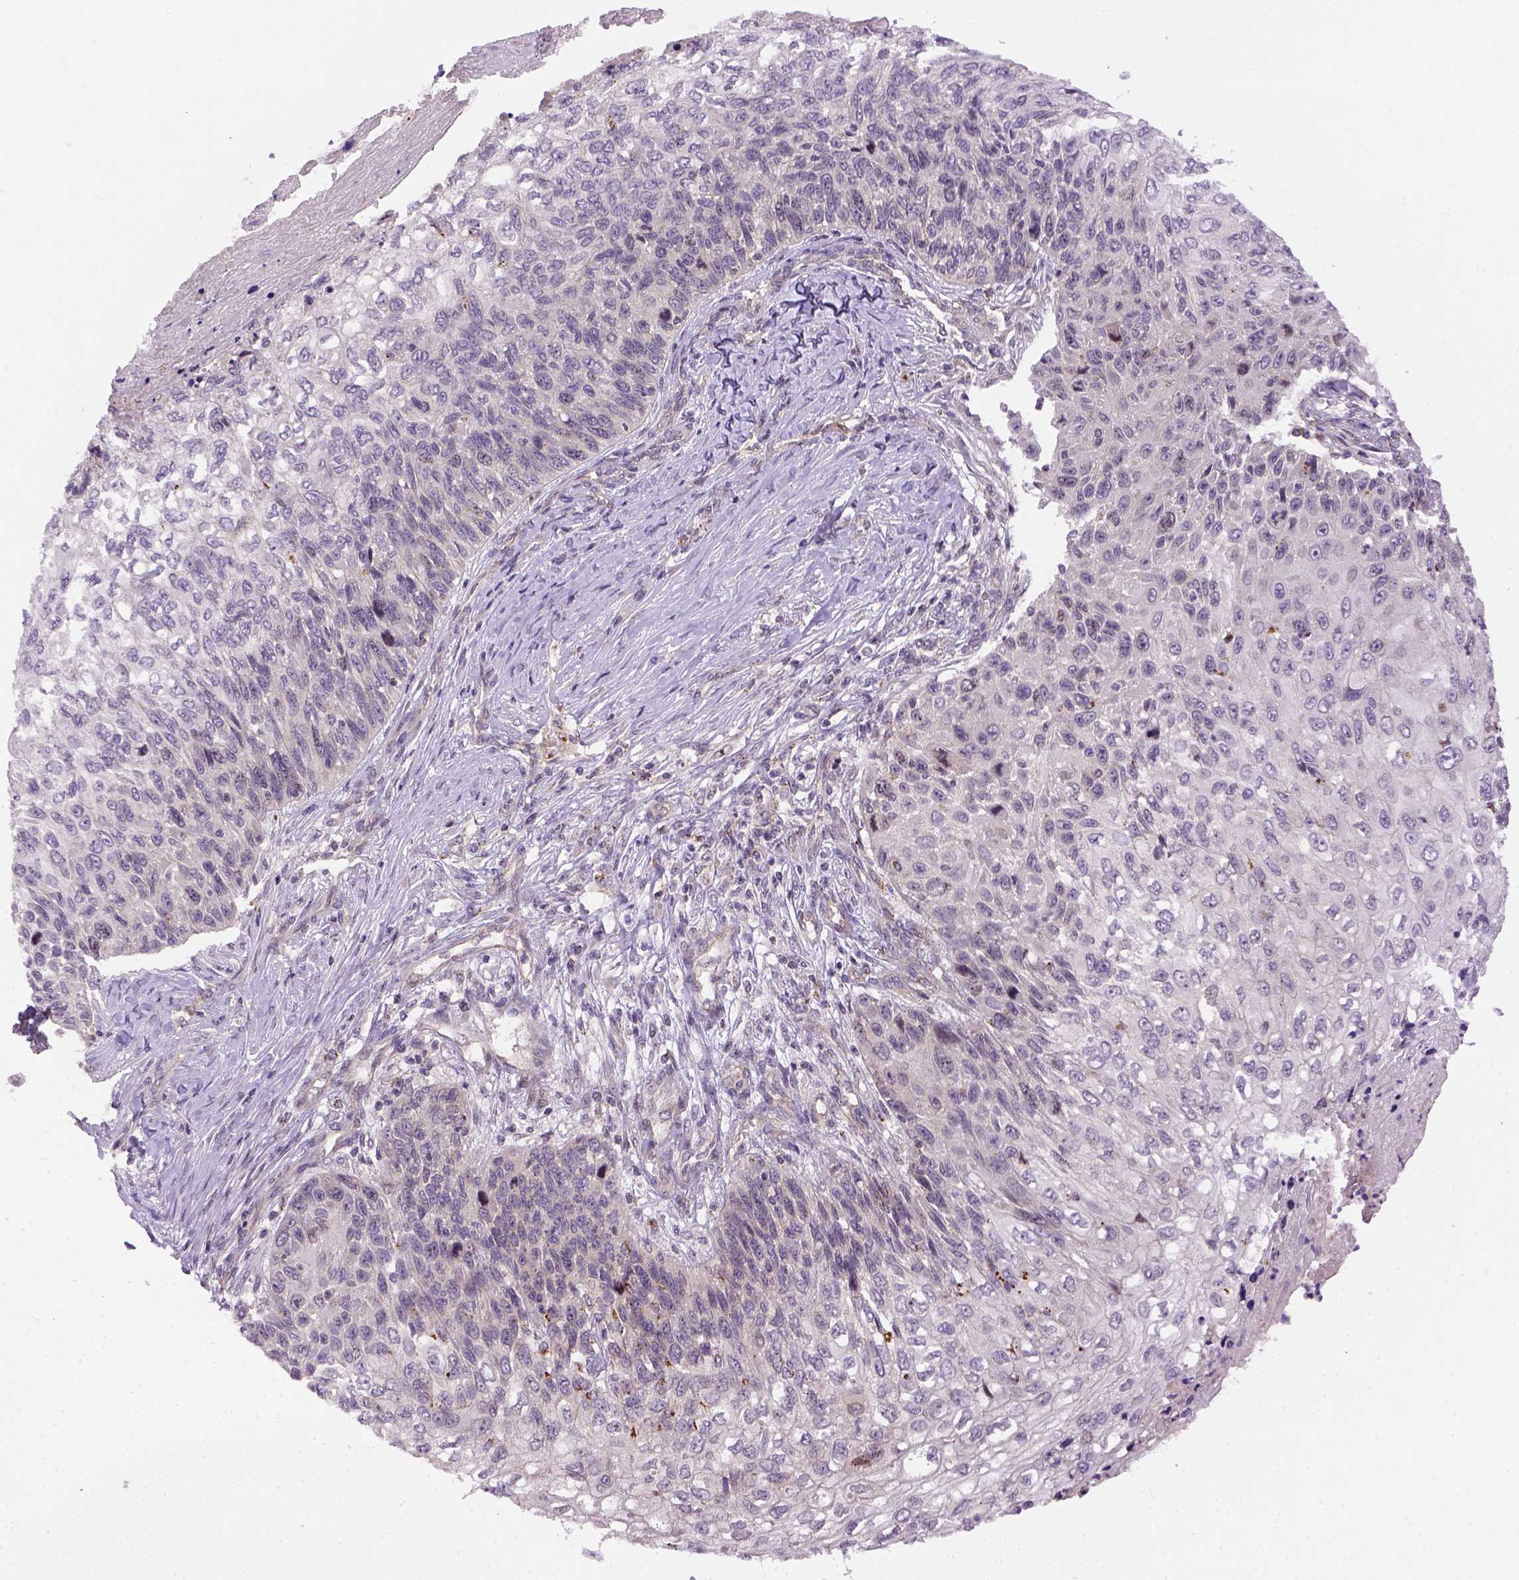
{"staining": {"intensity": "negative", "quantity": "none", "location": "none"}, "tissue": "skin cancer", "cell_type": "Tumor cells", "image_type": "cancer", "snomed": [{"axis": "morphology", "description": "Squamous cell carcinoma, NOS"}, {"axis": "topography", "description": "Skin"}], "caption": "The immunohistochemistry (IHC) micrograph has no significant staining in tumor cells of squamous cell carcinoma (skin) tissue.", "gene": "KAZN", "patient": {"sex": "male", "age": 92}}